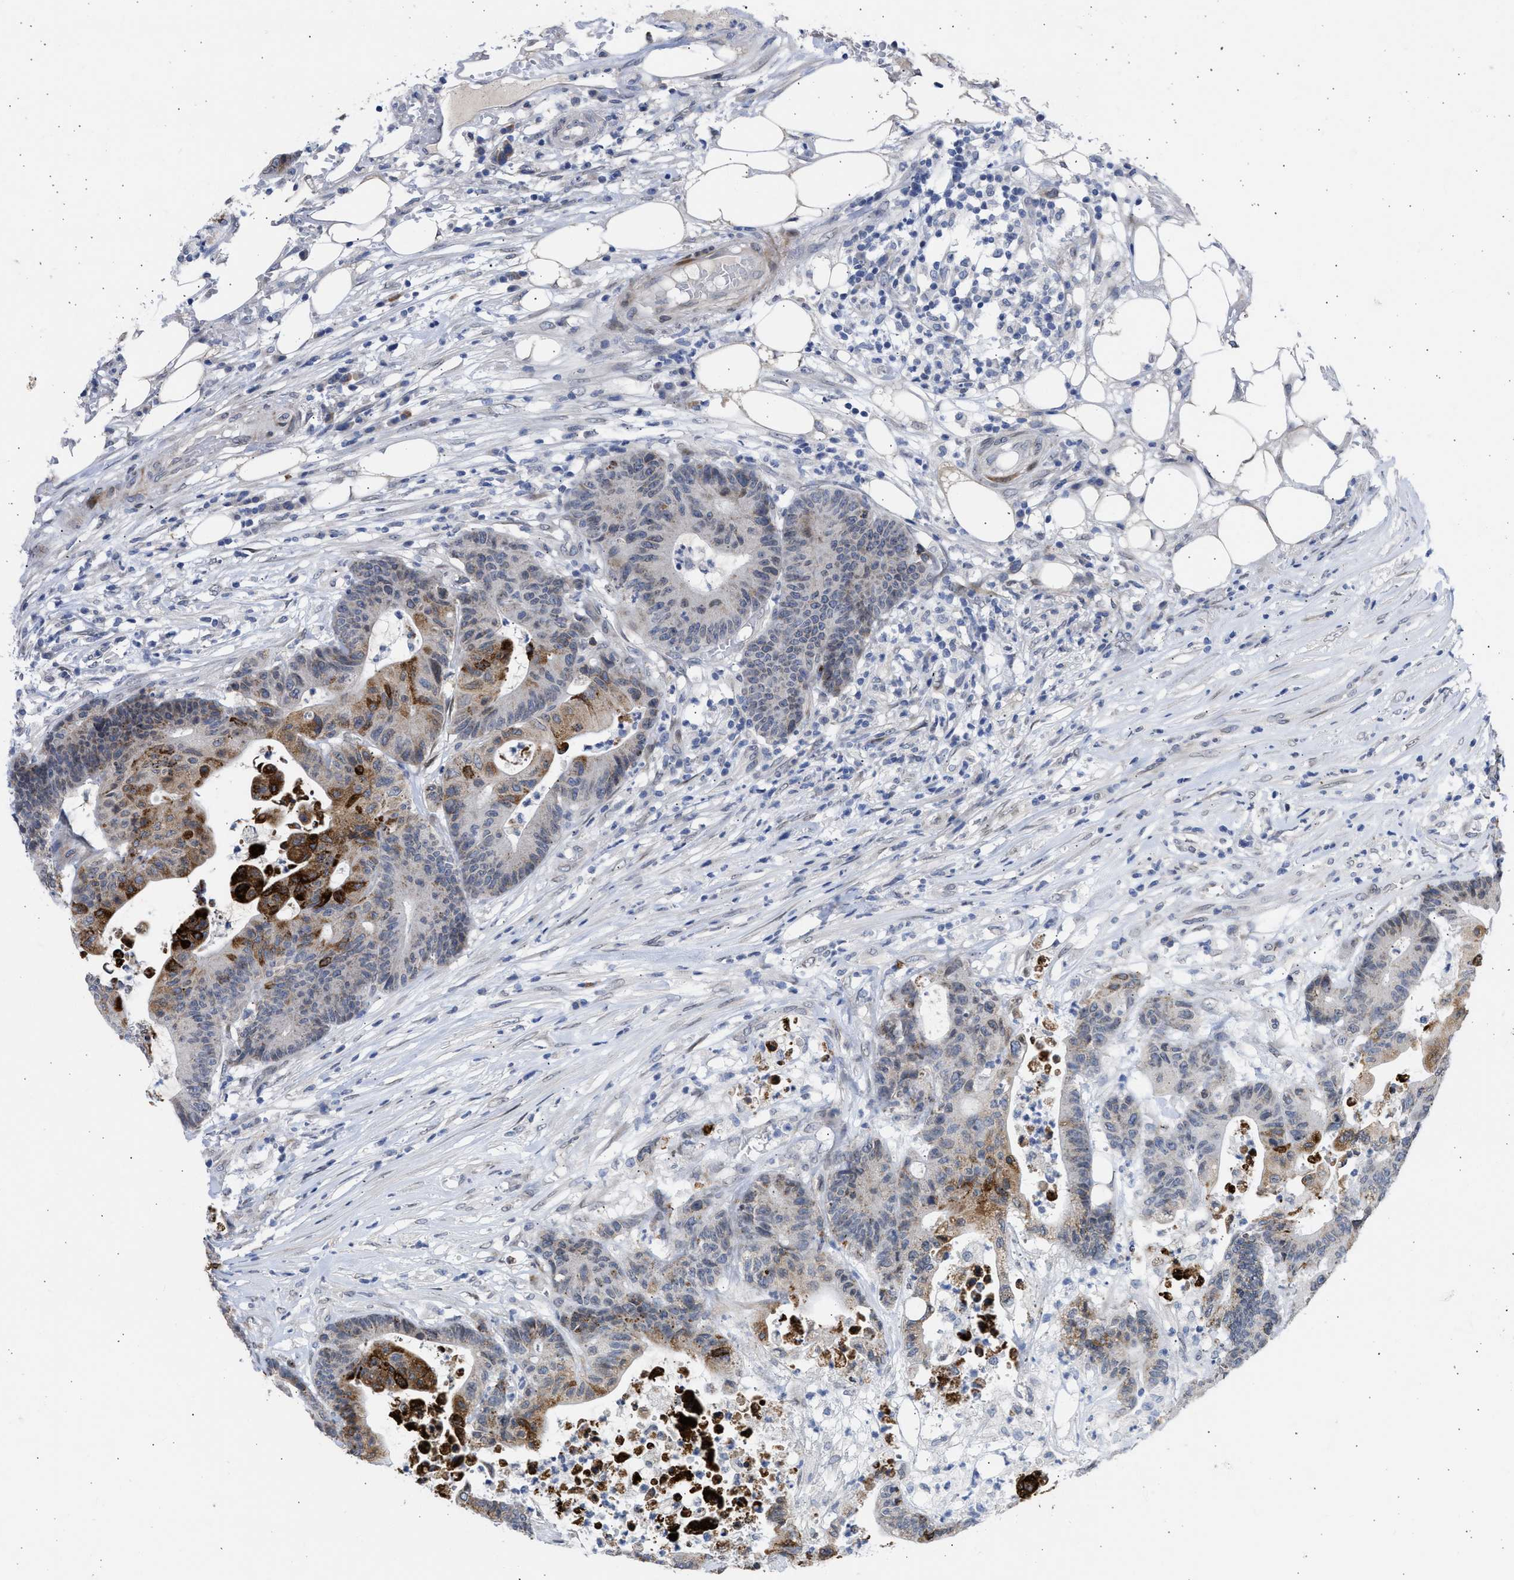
{"staining": {"intensity": "strong", "quantity": "<25%", "location": "cytoplasmic/membranous"}, "tissue": "colorectal cancer", "cell_type": "Tumor cells", "image_type": "cancer", "snomed": [{"axis": "morphology", "description": "Adenocarcinoma, NOS"}, {"axis": "topography", "description": "Colon"}], "caption": "The image displays a brown stain indicating the presence of a protein in the cytoplasmic/membranous of tumor cells in colorectal cancer.", "gene": "NUP35", "patient": {"sex": "female", "age": 84}}